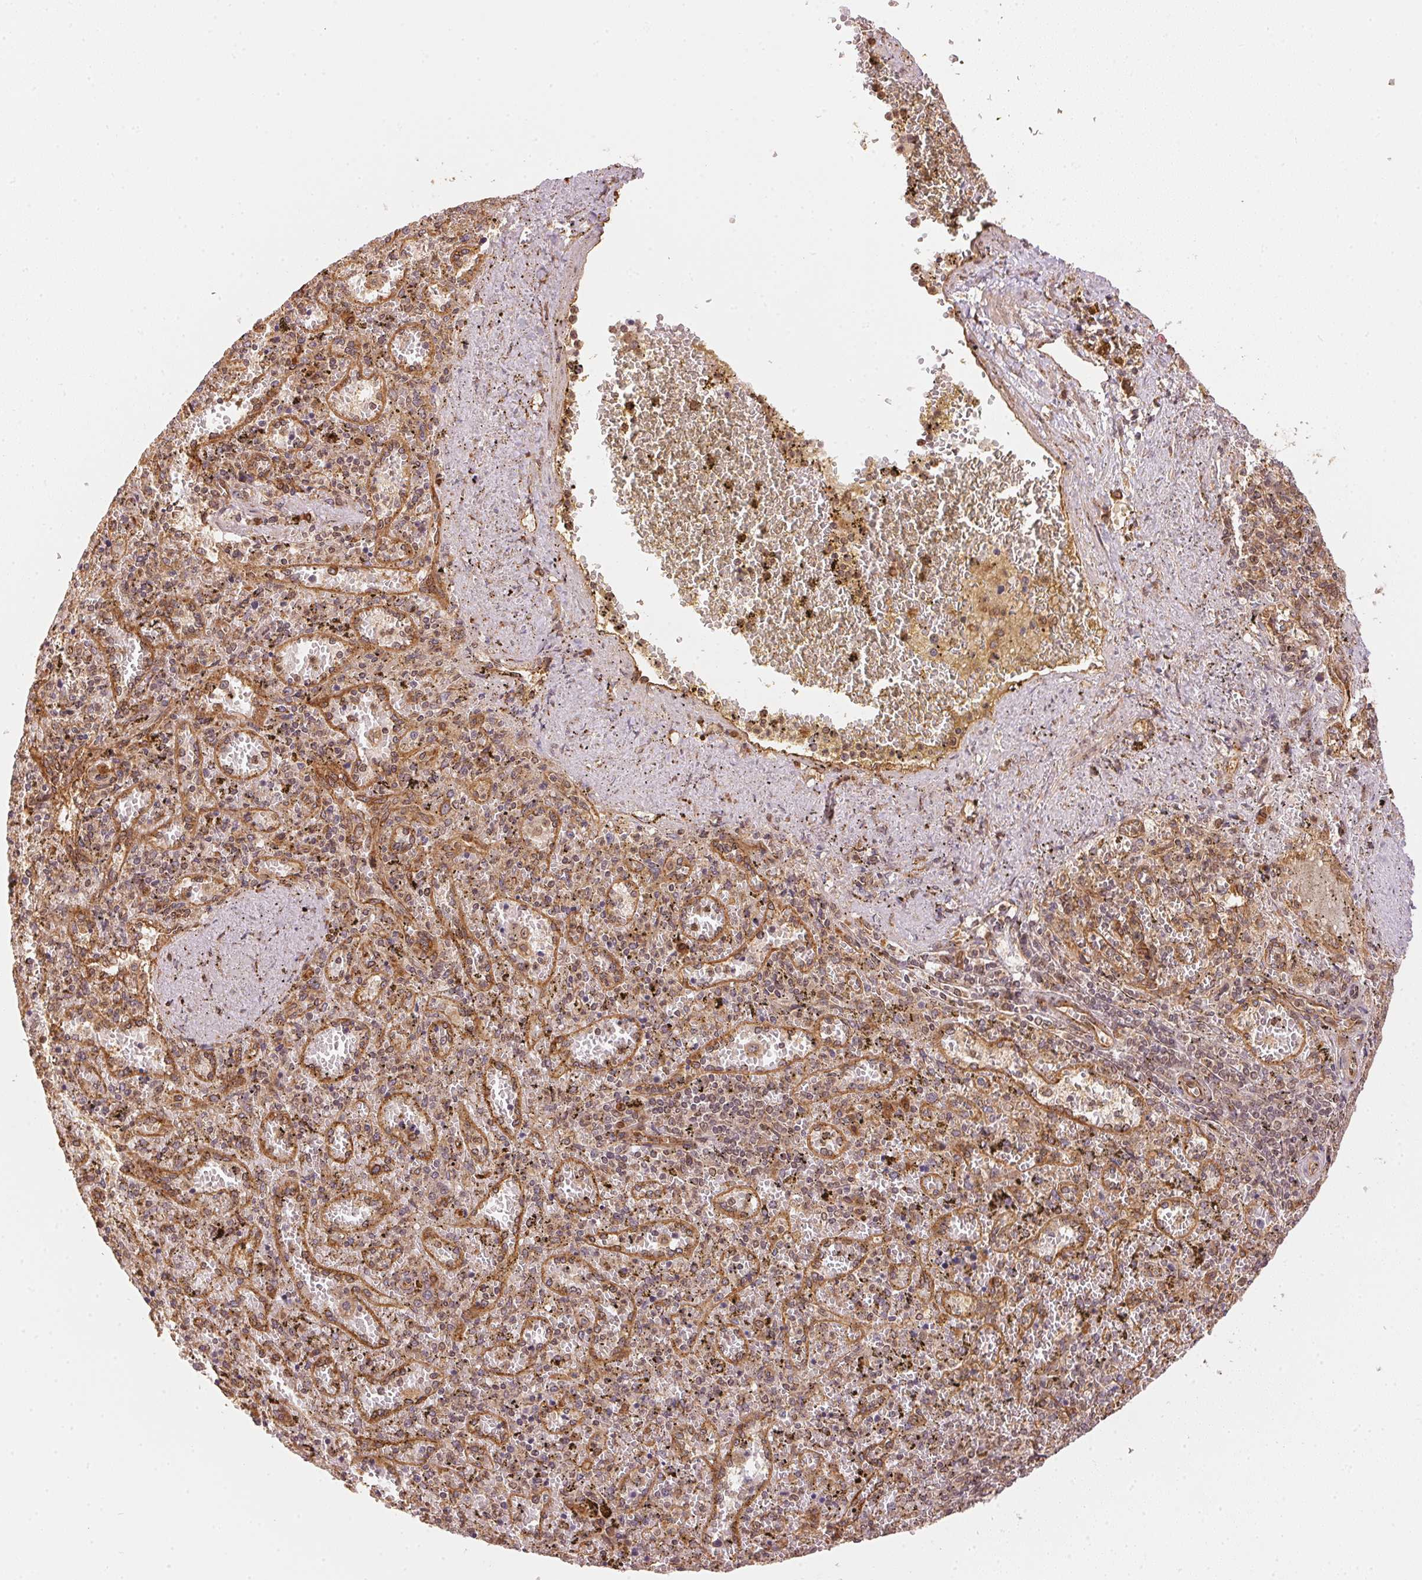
{"staining": {"intensity": "weak", "quantity": "<25%", "location": "cytoplasmic/membranous"}, "tissue": "spleen", "cell_type": "Cells in red pulp", "image_type": "normal", "snomed": [{"axis": "morphology", "description": "Normal tissue, NOS"}, {"axis": "topography", "description": "Spleen"}], "caption": "This is a image of immunohistochemistry staining of unremarkable spleen, which shows no staining in cells in red pulp. Nuclei are stained in blue.", "gene": "STRN4", "patient": {"sex": "female", "age": 50}}